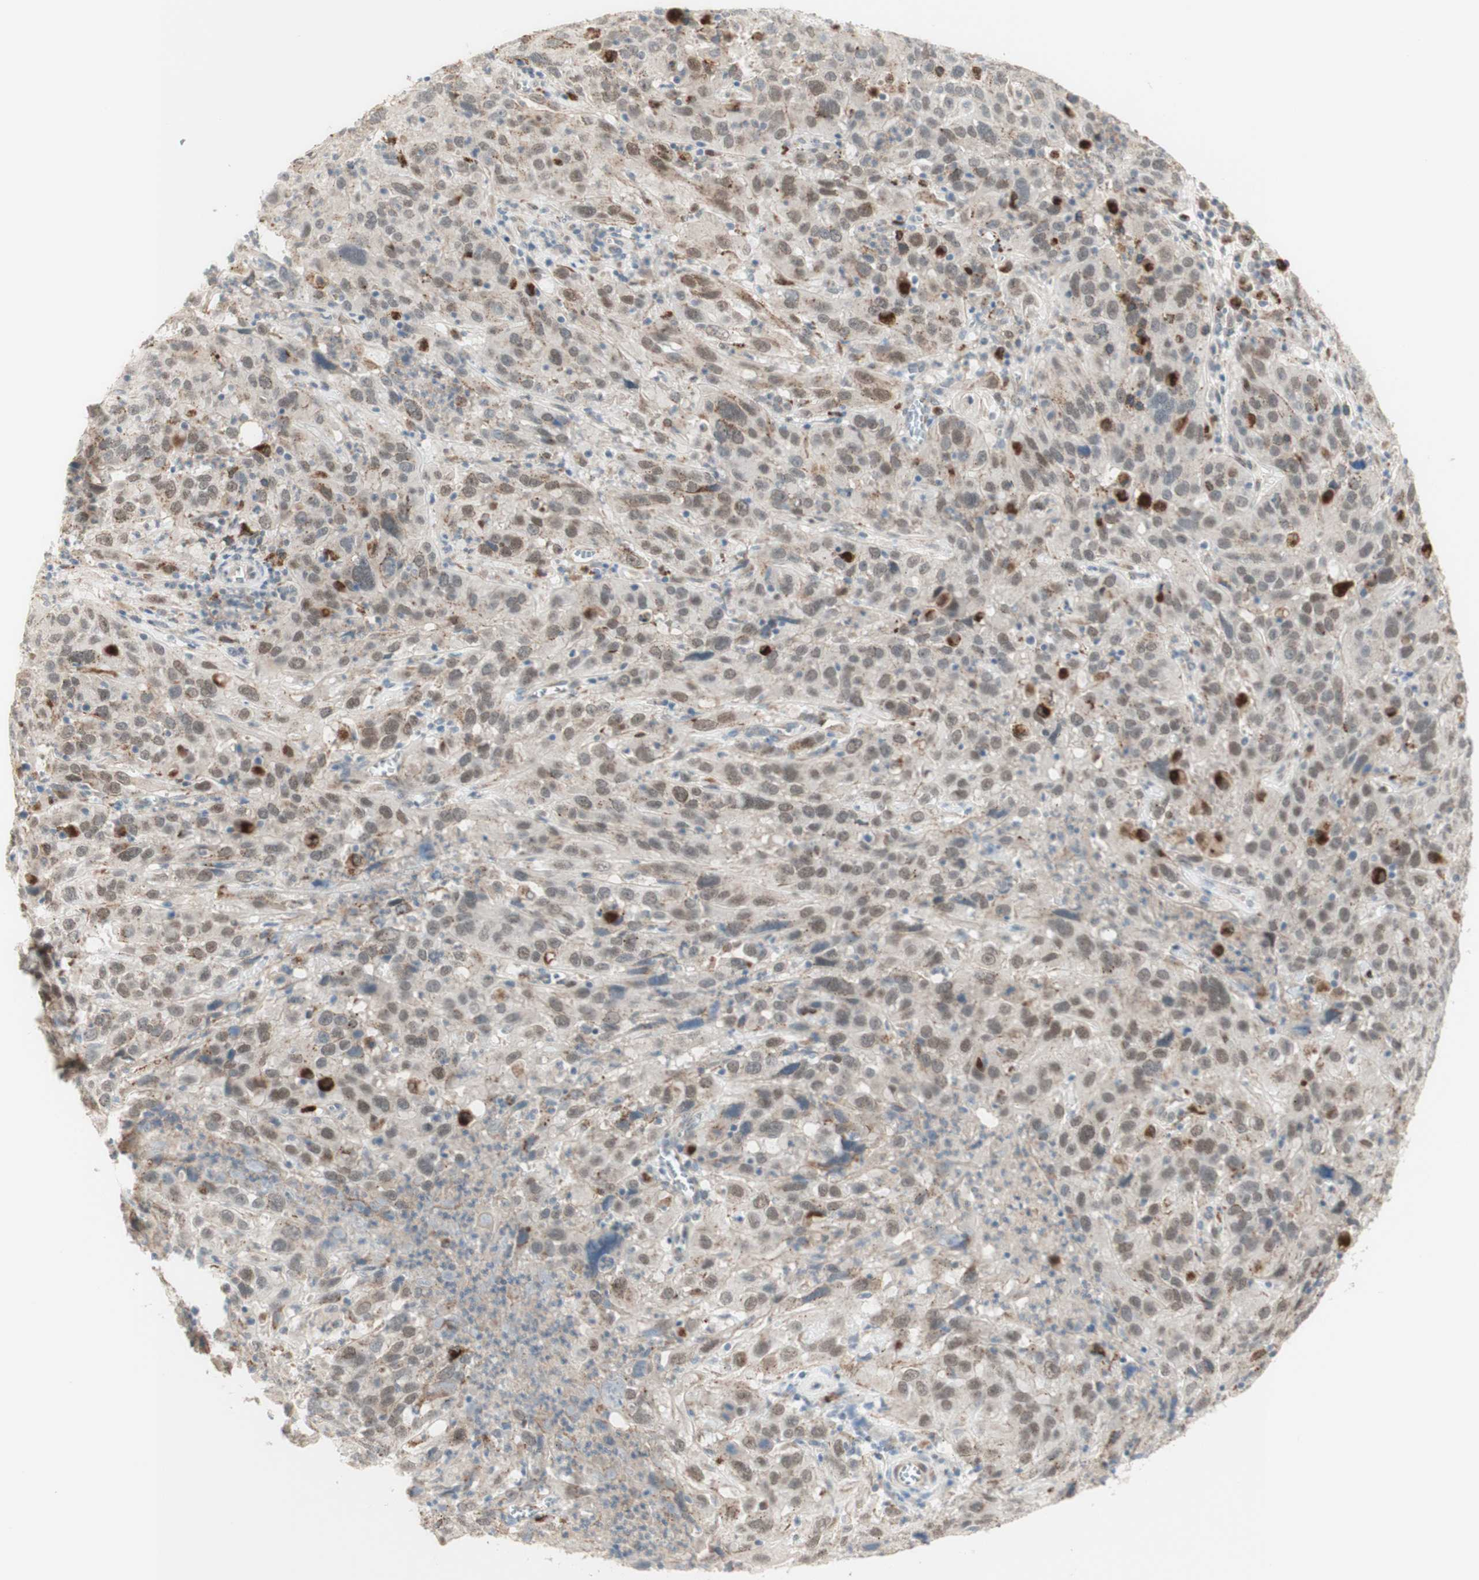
{"staining": {"intensity": "strong", "quantity": "<25%", "location": "nuclear"}, "tissue": "cervical cancer", "cell_type": "Tumor cells", "image_type": "cancer", "snomed": [{"axis": "morphology", "description": "Squamous cell carcinoma, NOS"}, {"axis": "topography", "description": "Cervix"}], "caption": "Strong nuclear expression for a protein is present in about <25% of tumor cells of cervical squamous cell carcinoma using IHC.", "gene": "GAPT", "patient": {"sex": "female", "age": 32}}